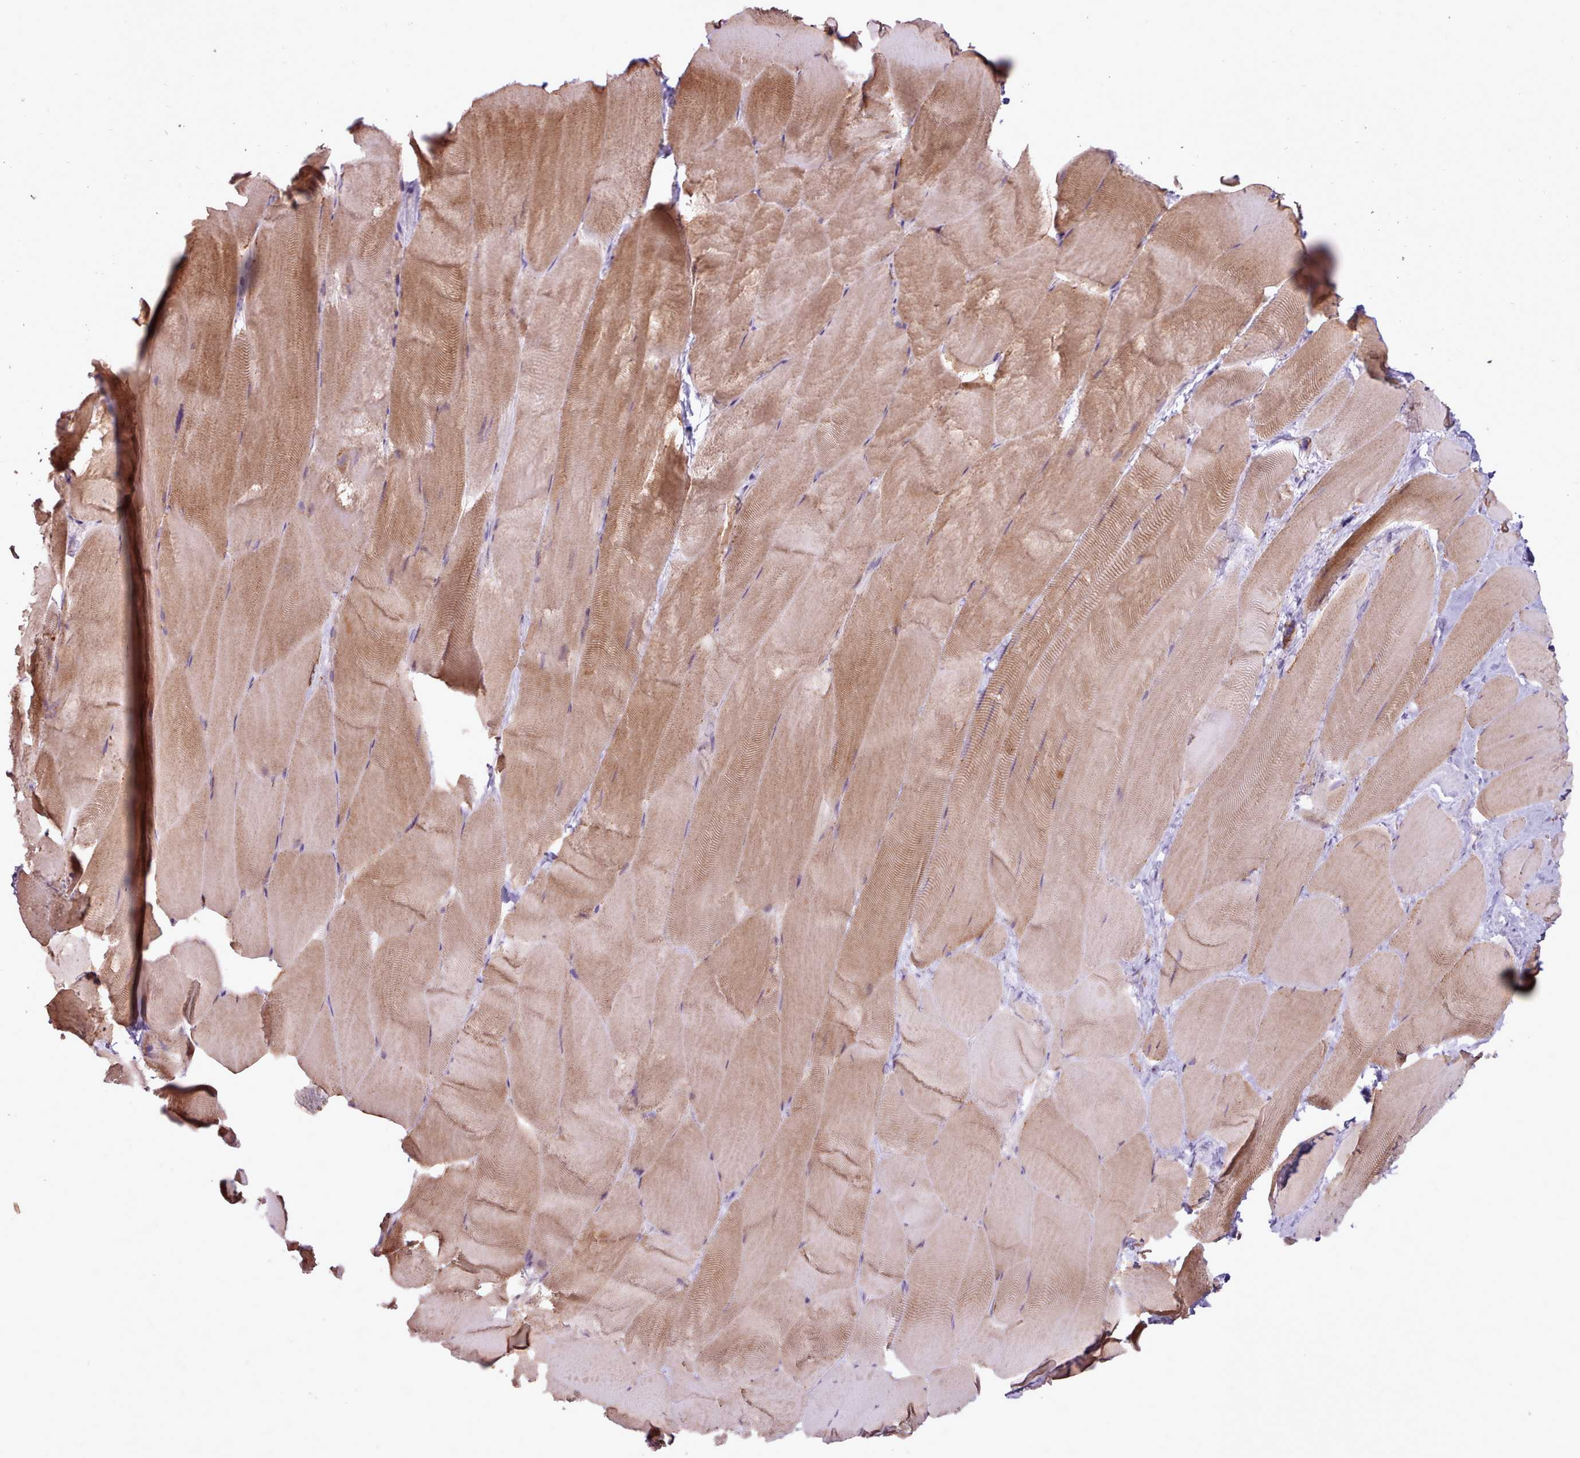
{"staining": {"intensity": "moderate", "quantity": "25%-75%", "location": "cytoplasmic/membranous"}, "tissue": "skeletal muscle", "cell_type": "Myocytes", "image_type": "normal", "snomed": [{"axis": "morphology", "description": "Normal tissue, NOS"}, {"axis": "topography", "description": "Skeletal muscle"}], "caption": "This is a micrograph of immunohistochemistry staining of unremarkable skeletal muscle, which shows moderate staining in the cytoplasmic/membranous of myocytes.", "gene": "LIN7C", "patient": {"sex": "female", "age": 64}}